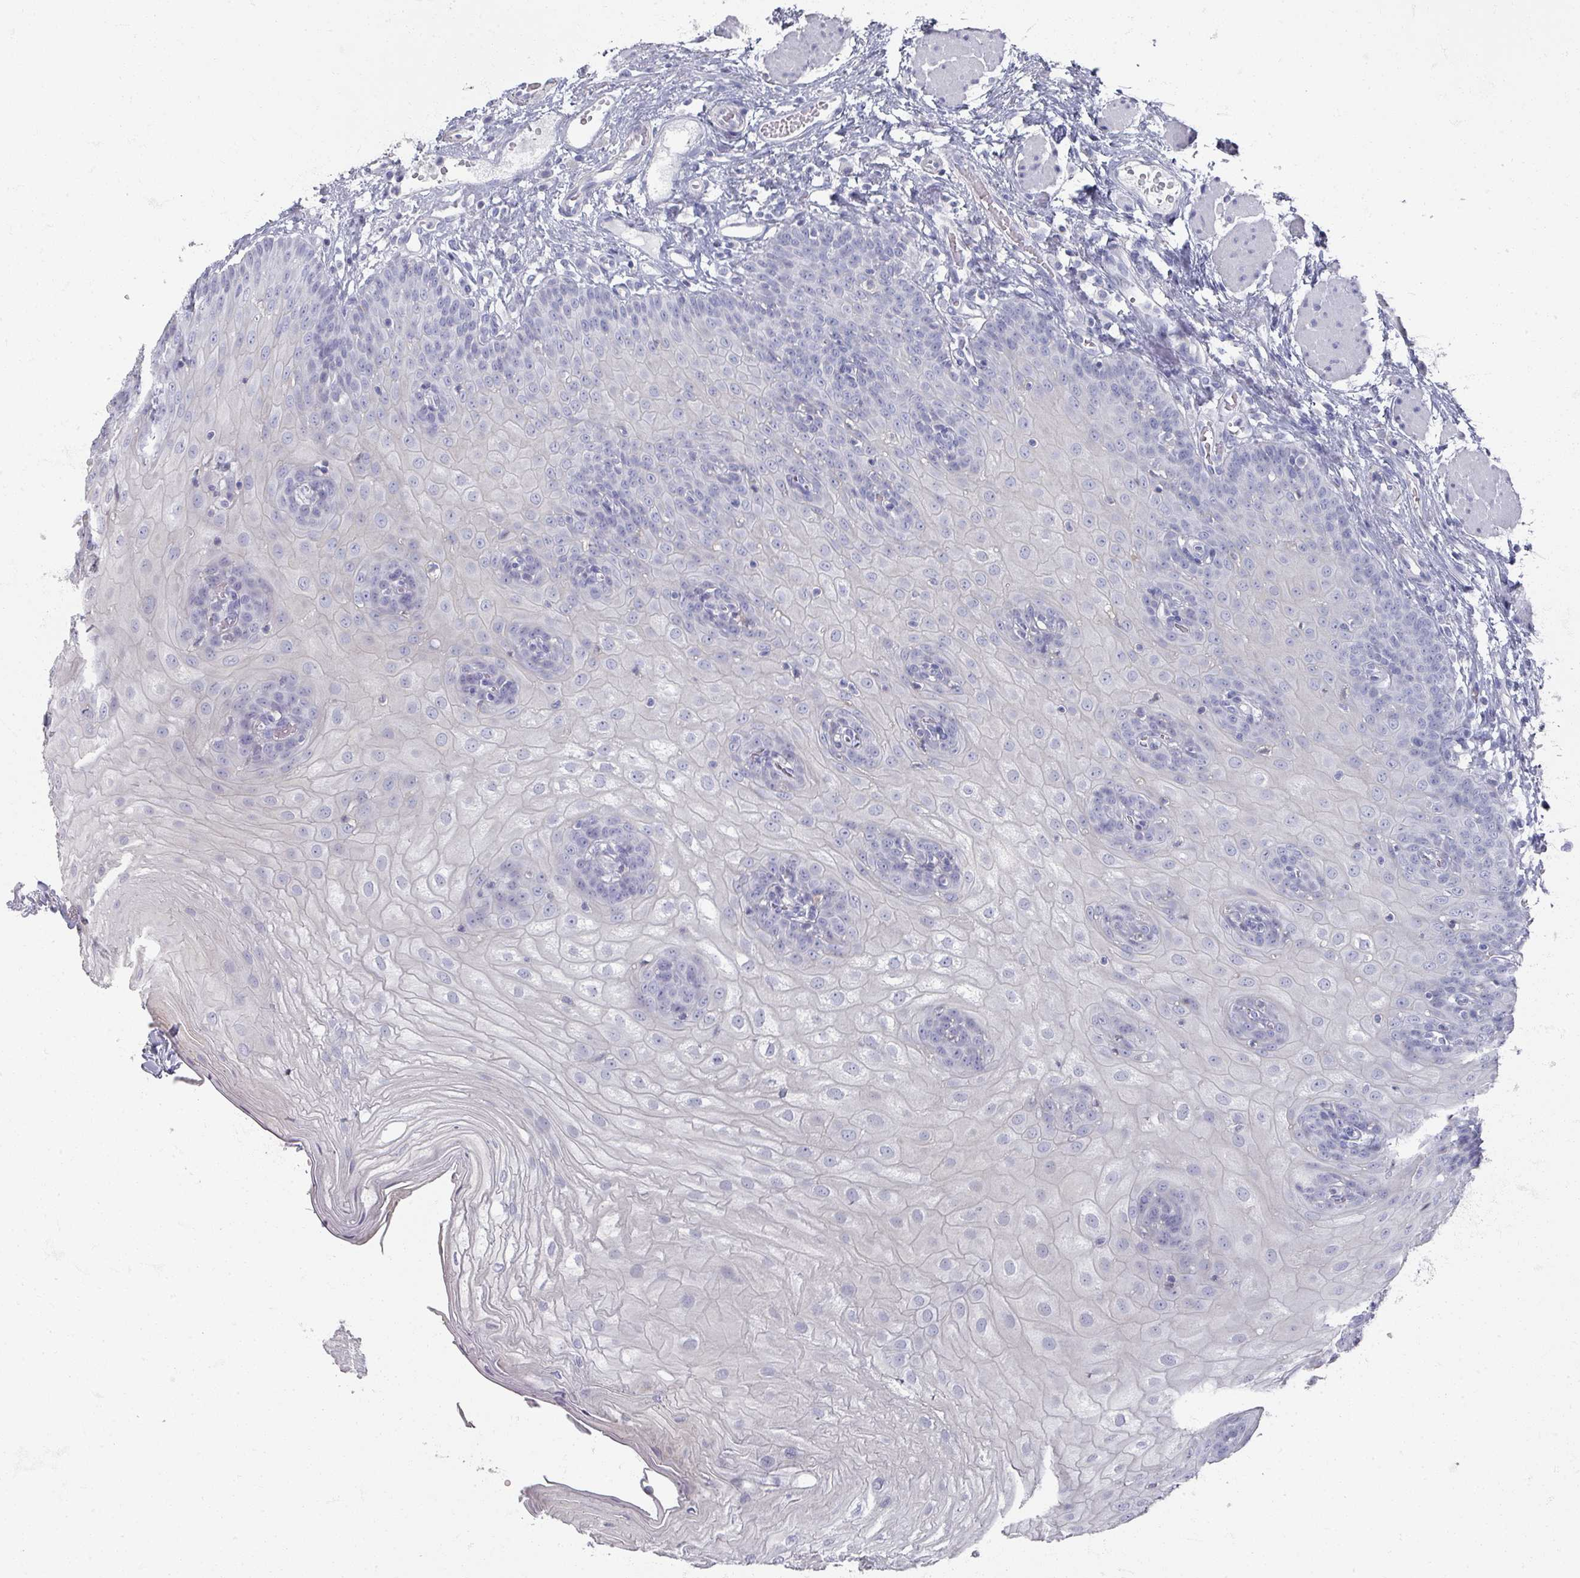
{"staining": {"intensity": "negative", "quantity": "none", "location": "none"}, "tissue": "esophagus", "cell_type": "Squamous epithelial cells", "image_type": "normal", "snomed": [{"axis": "morphology", "description": "Normal tissue, NOS"}, {"axis": "topography", "description": "Esophagus"}], "caption": "IHC photomicrograph of unremarkable esophagus: human esophagus stained with DAB shows no significant protein staining in squamous epithelial cells. (DAB (3,3'-diaminobenzidine) immunohistochemistry, high magnification).", "gene": "OMG", "patient": {"sex": "male", "age": 69}}